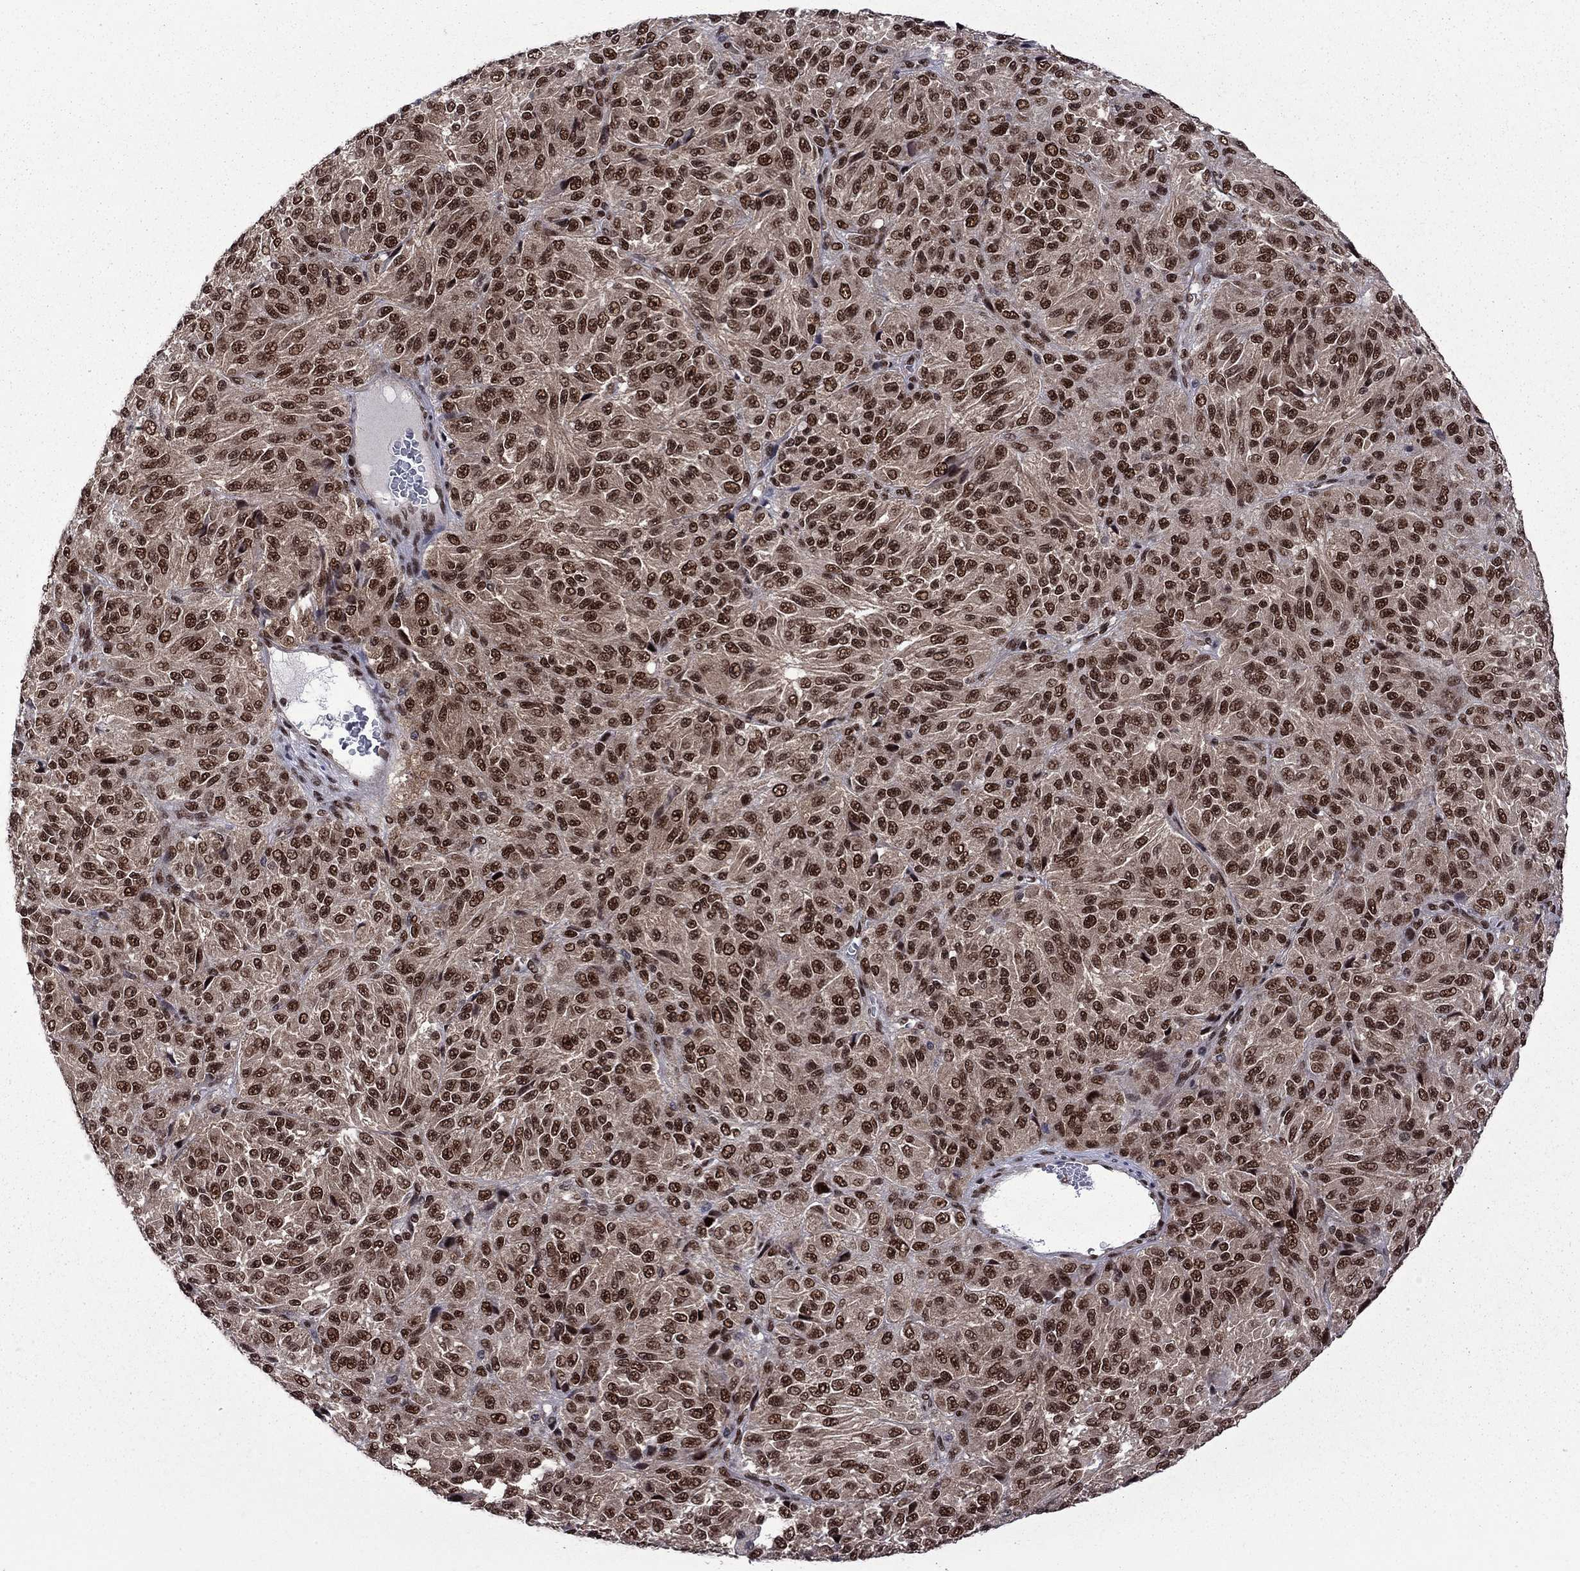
{"staining": {"intensity": "strong", "quantity": ">75%", "location": "nuclear"}, "tissue": "melanoma", "cell_type": "Tumor cells", "image_type": "cancer", "snomed": [{"axis": "morphology", "description": "Malignant melanoma, Metastatic site"}, {"axis": "topography", "description": "Brain"}], "caption": "This image shows IHC staining of human malignant melanoma (metastatic site), with high strong nuclear expression in about >75% of tumor cells.", "gene": "MED25", "patient": {"sex": "female", "age": 56}}